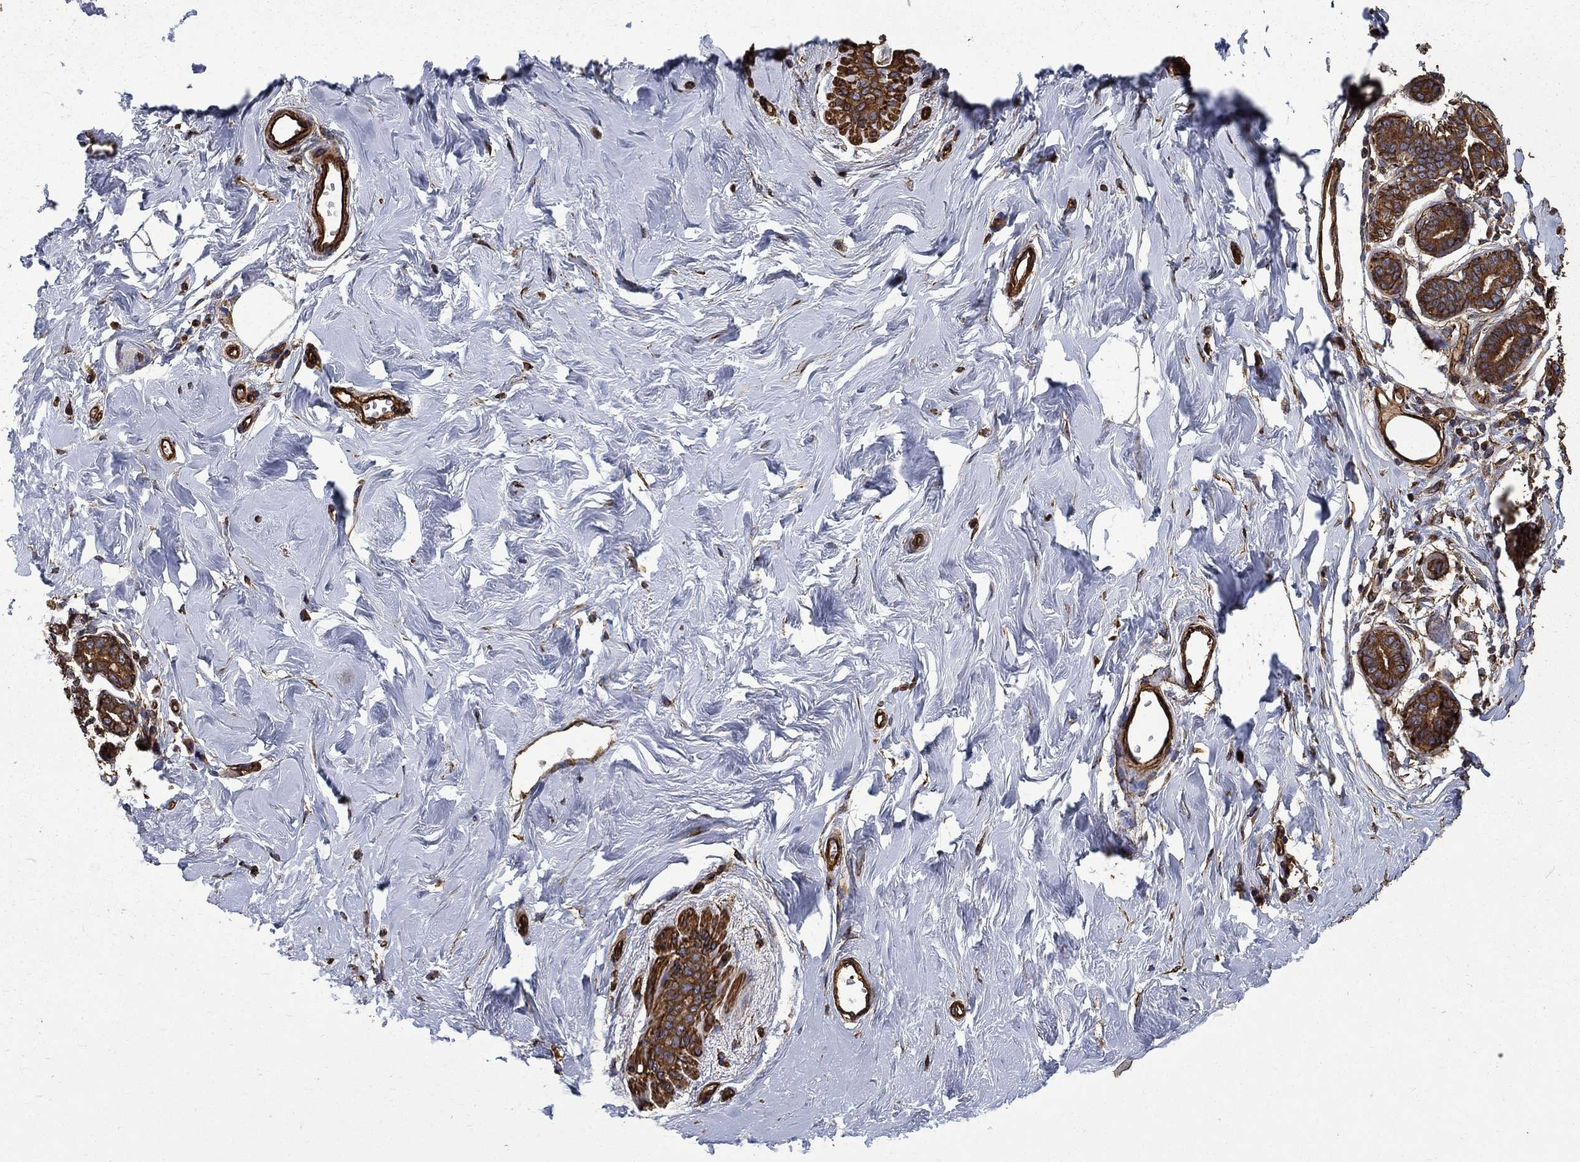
{"staining": {"intensity": "negative", "quantity": "none", "location": "none"}, "tissue": "breast", "cell_type": "Adipocytes", "image_type": "normal", "snomed": [{"axis": "morphology", "description": "Normal tissue, NOS"}, {"axis": "topography", "description": "Skin"}, {"axis": "topography", "description": "Breast"}], "caption": "This is an immunohistochemistry (IHC) micrograph of benign human breast. There is no staining in adipocytes.", "gene": "CUTC", "patient": {"sex": "female", "age": 43}}